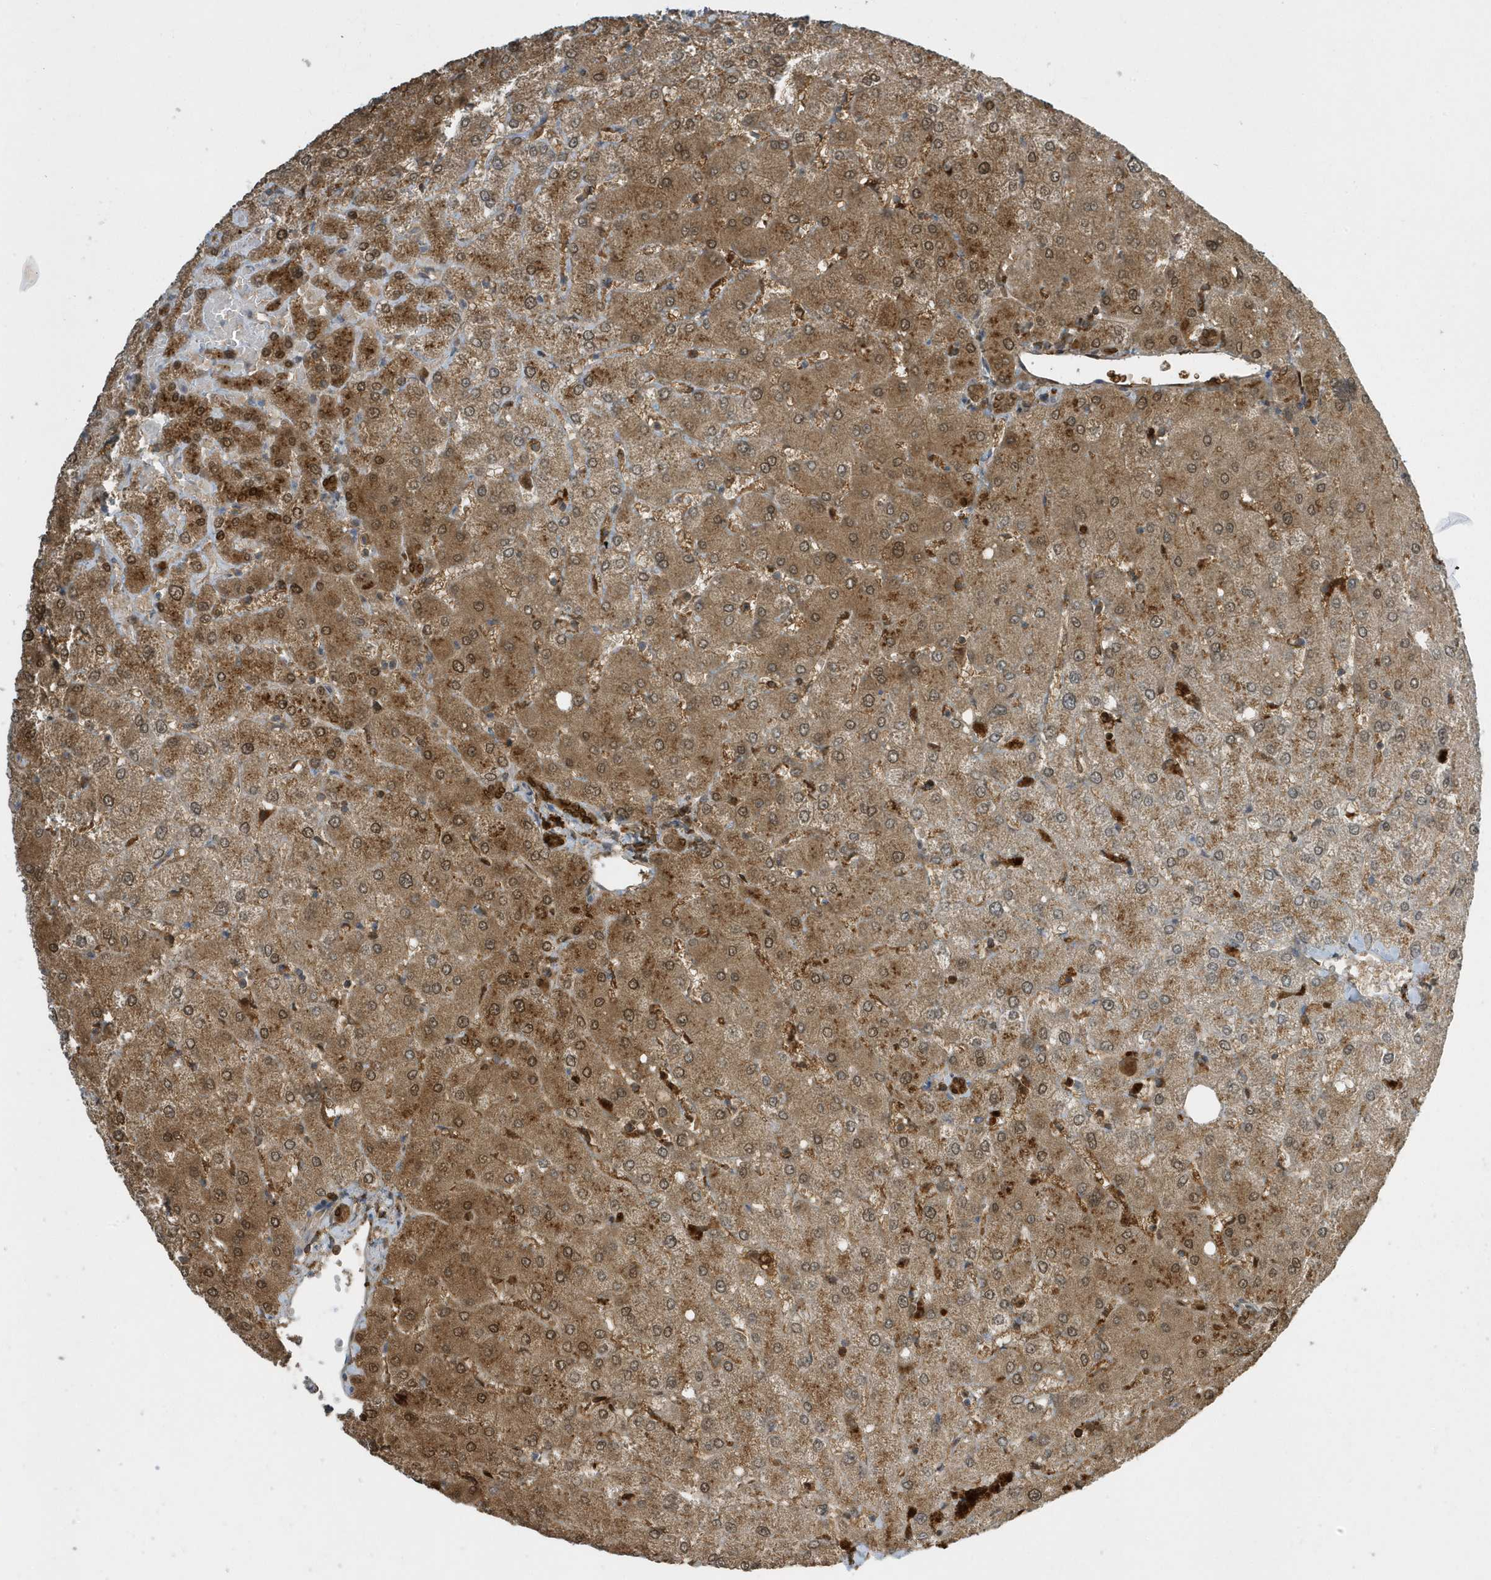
{"staining": {"intensity": "strong", "quantity": ">75%", "location": "cytoplasmic/membranous,nuclear"}, "tissue": "liver", "cell_type": "Cholangiocytes", "image_type": "normal", "snomed": [{"axis": "morphology", "description": "Normal tissue, NOS"}, {"axis": "topography", "description": "Liver"}], "caption": "IHC micrograph of benign liver: human liver stained using immunohistochemistry demonstrates high levels of strong protein expression localized specifically in the cytoplasmic/membranous,nuclear of cholangiocytes, appearing as a cytoplasmic/membranous,nuclear brown color.", "gene": "USP53", "patient": {"sex": "female", "age": 54}}